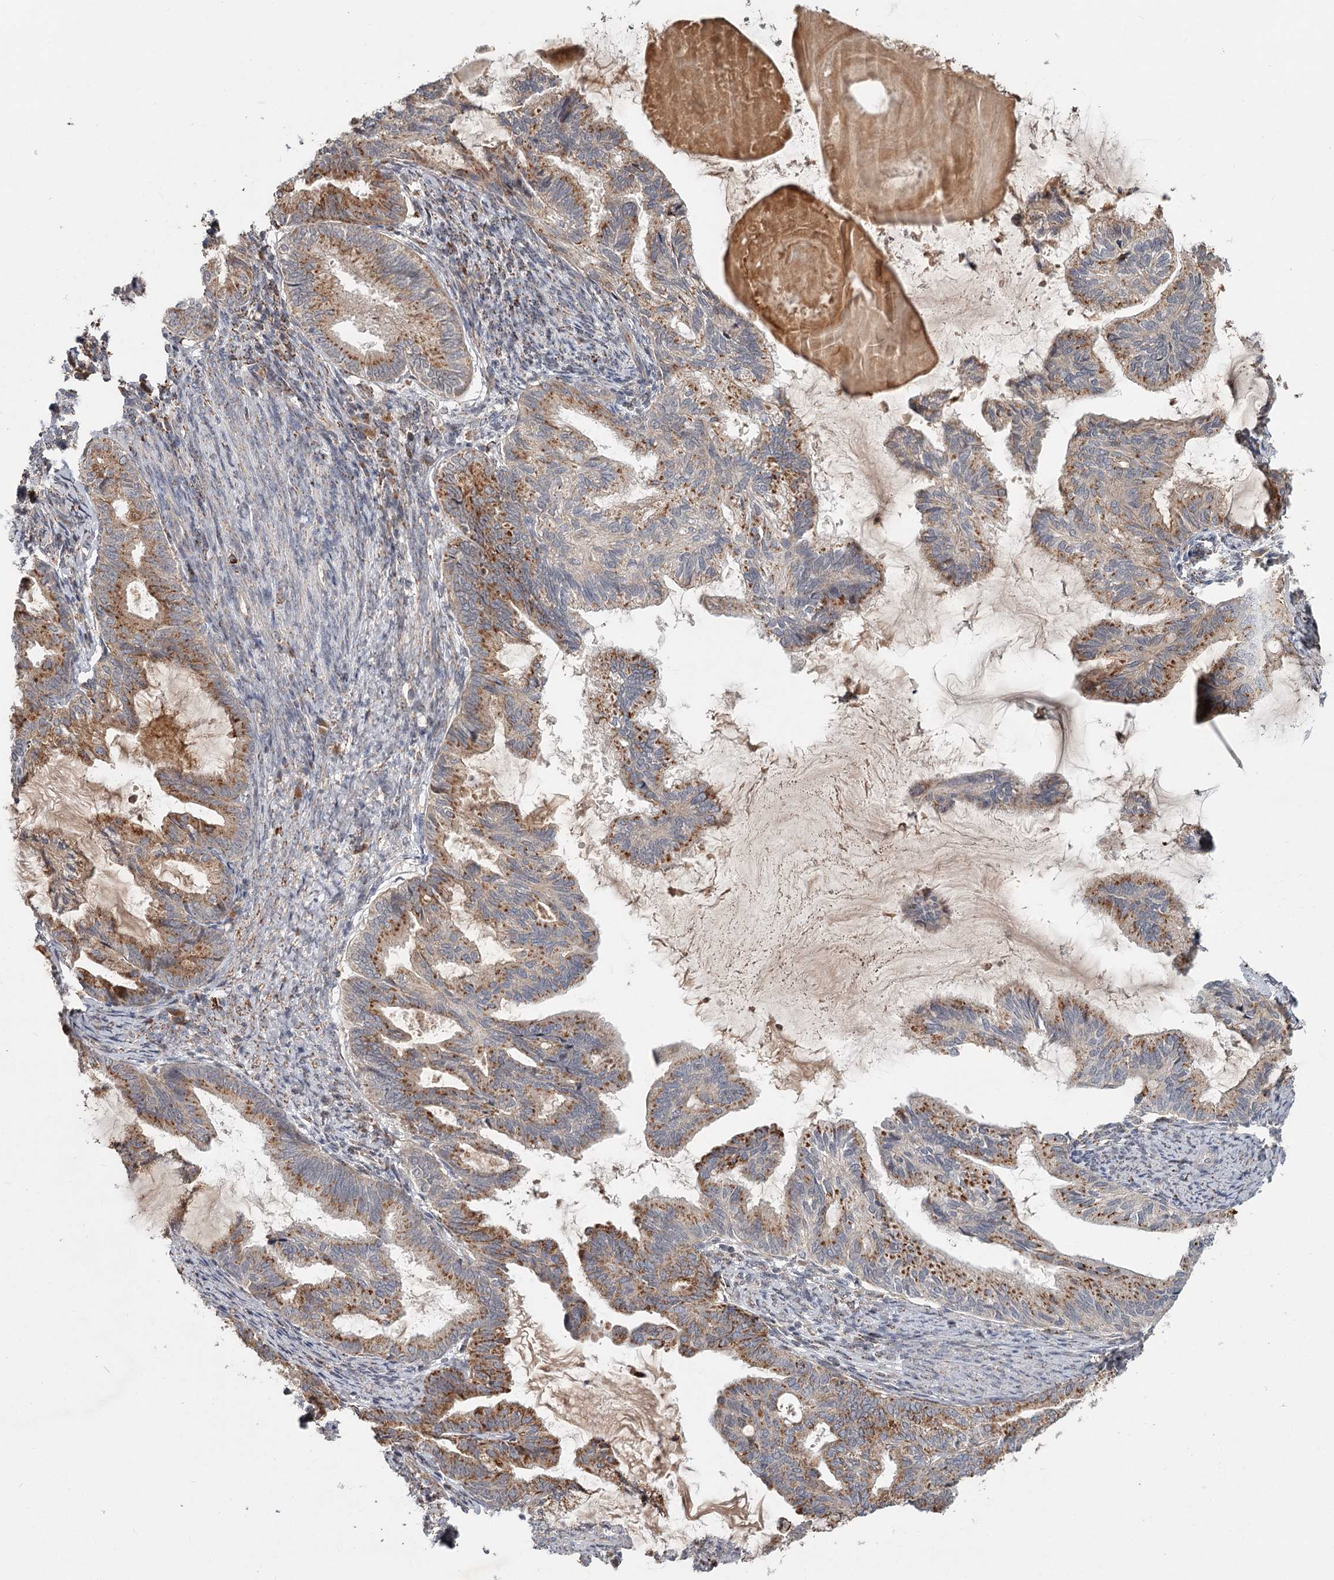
{"staining": {"intensity": "moderate", "quantity": ">75%", "location": "cytoplasmic/membranous"}, "tissue": "endometrial cancer", "cell_type": "Tumor cells", "image_type": "cancer", "snomed": [{"axis": "morphology", "description": "Adenocarcinoma, NOS"}, {"axis": "topography", "description": "Endometrium"}], "caption": "There is medium levels of moderate cytoplasmic/membranous positivity in tumor cells of adenocarcinoma (endometrial), as demonstrated by immunohistochemical staining (brown color).", "gene": "CDC123", "patient": {"sex": "female", "age": 86}}